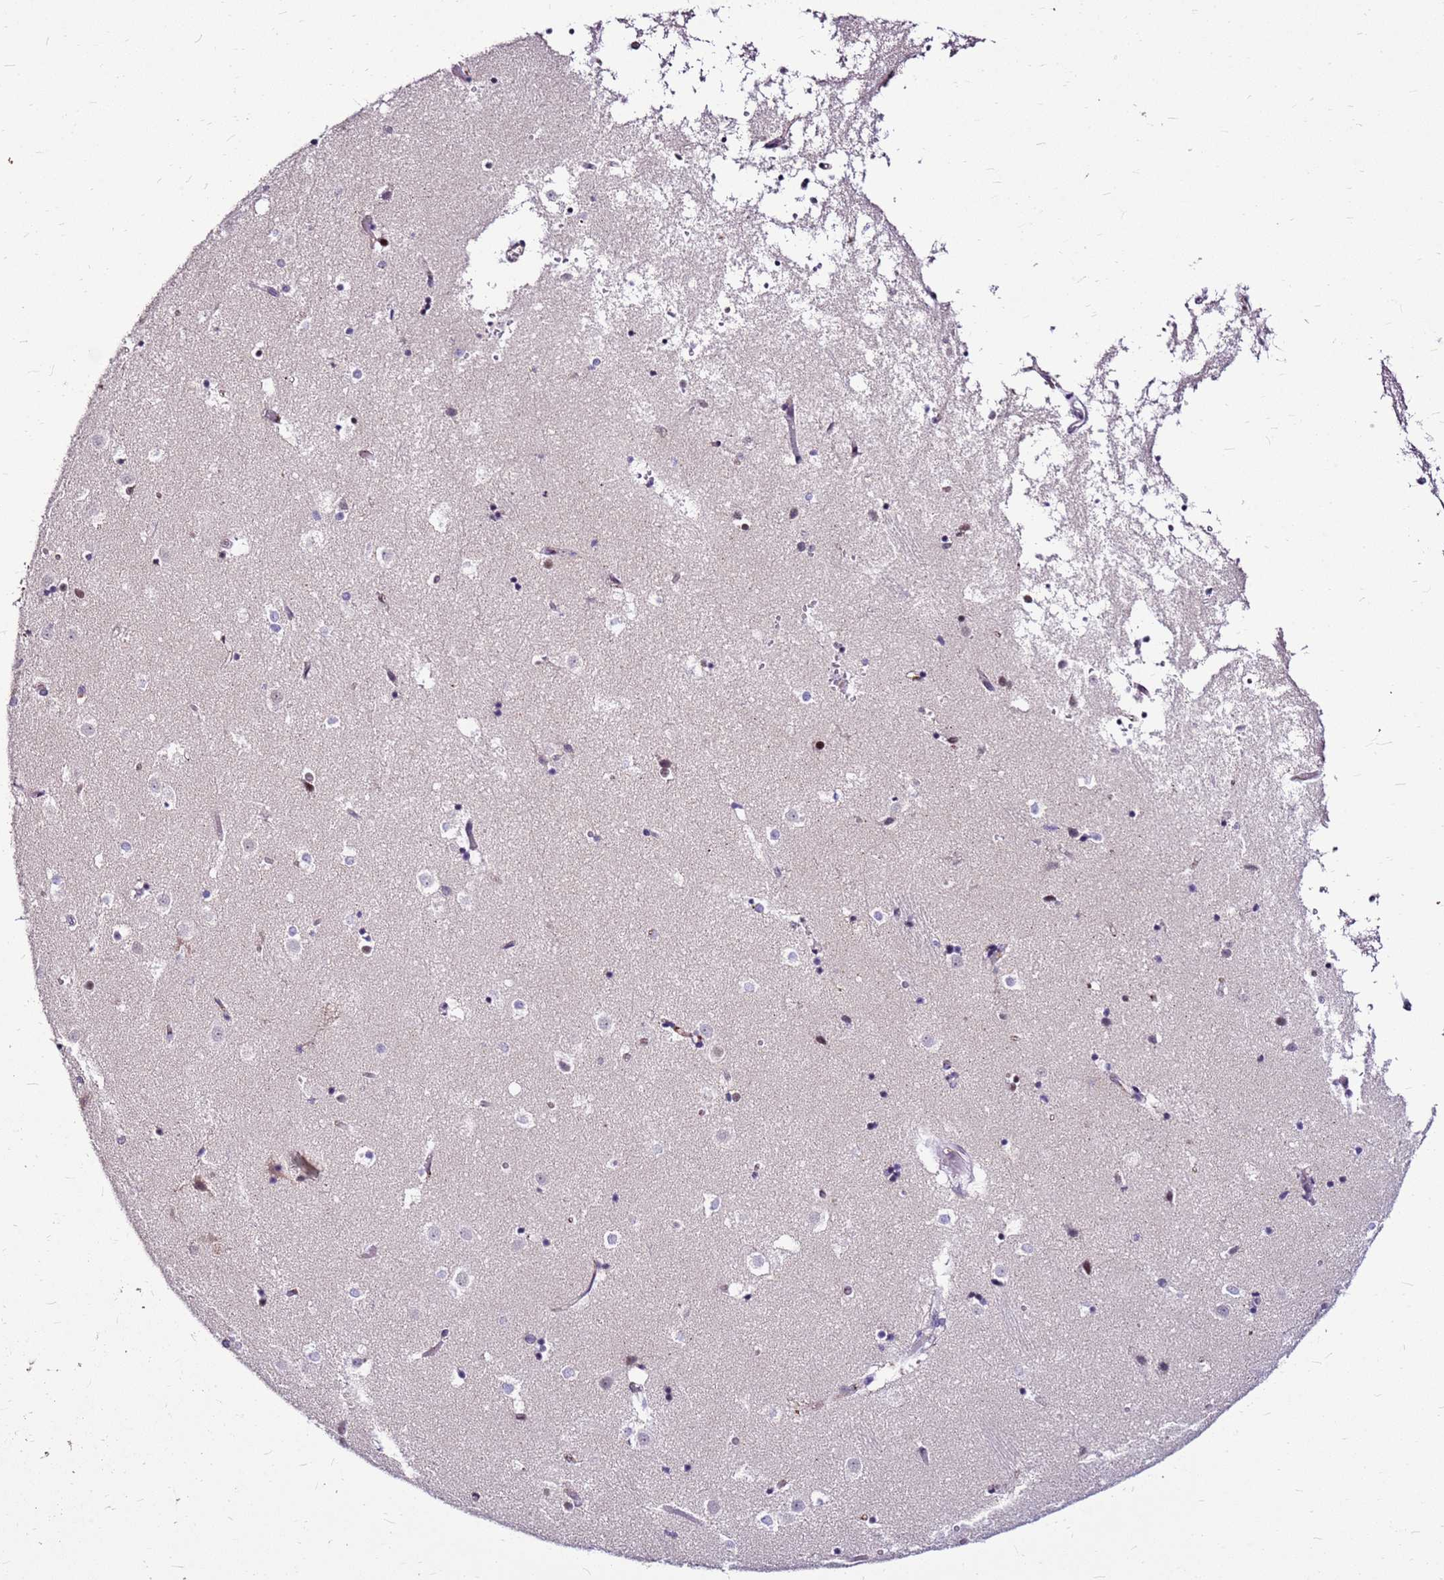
{"staining": {"intensity": "negative", "quantity": "none", "location": "none"}, "tissue": "caudate", "cell_type": "Glial cells", "image_type": "normal", "snomed": [{"axis": "morphology", "description": "Normal tissue, NOS"}, {"axis": "topography", "description": "Lateral ventricle wall"}], "caption": "Immunohistochemistry image of benign caudate stained for a protein (brown), which displays no expression in glial cells.", "gene": "ALDH1A3", "patient": {"sex": "female", "age": 52}}